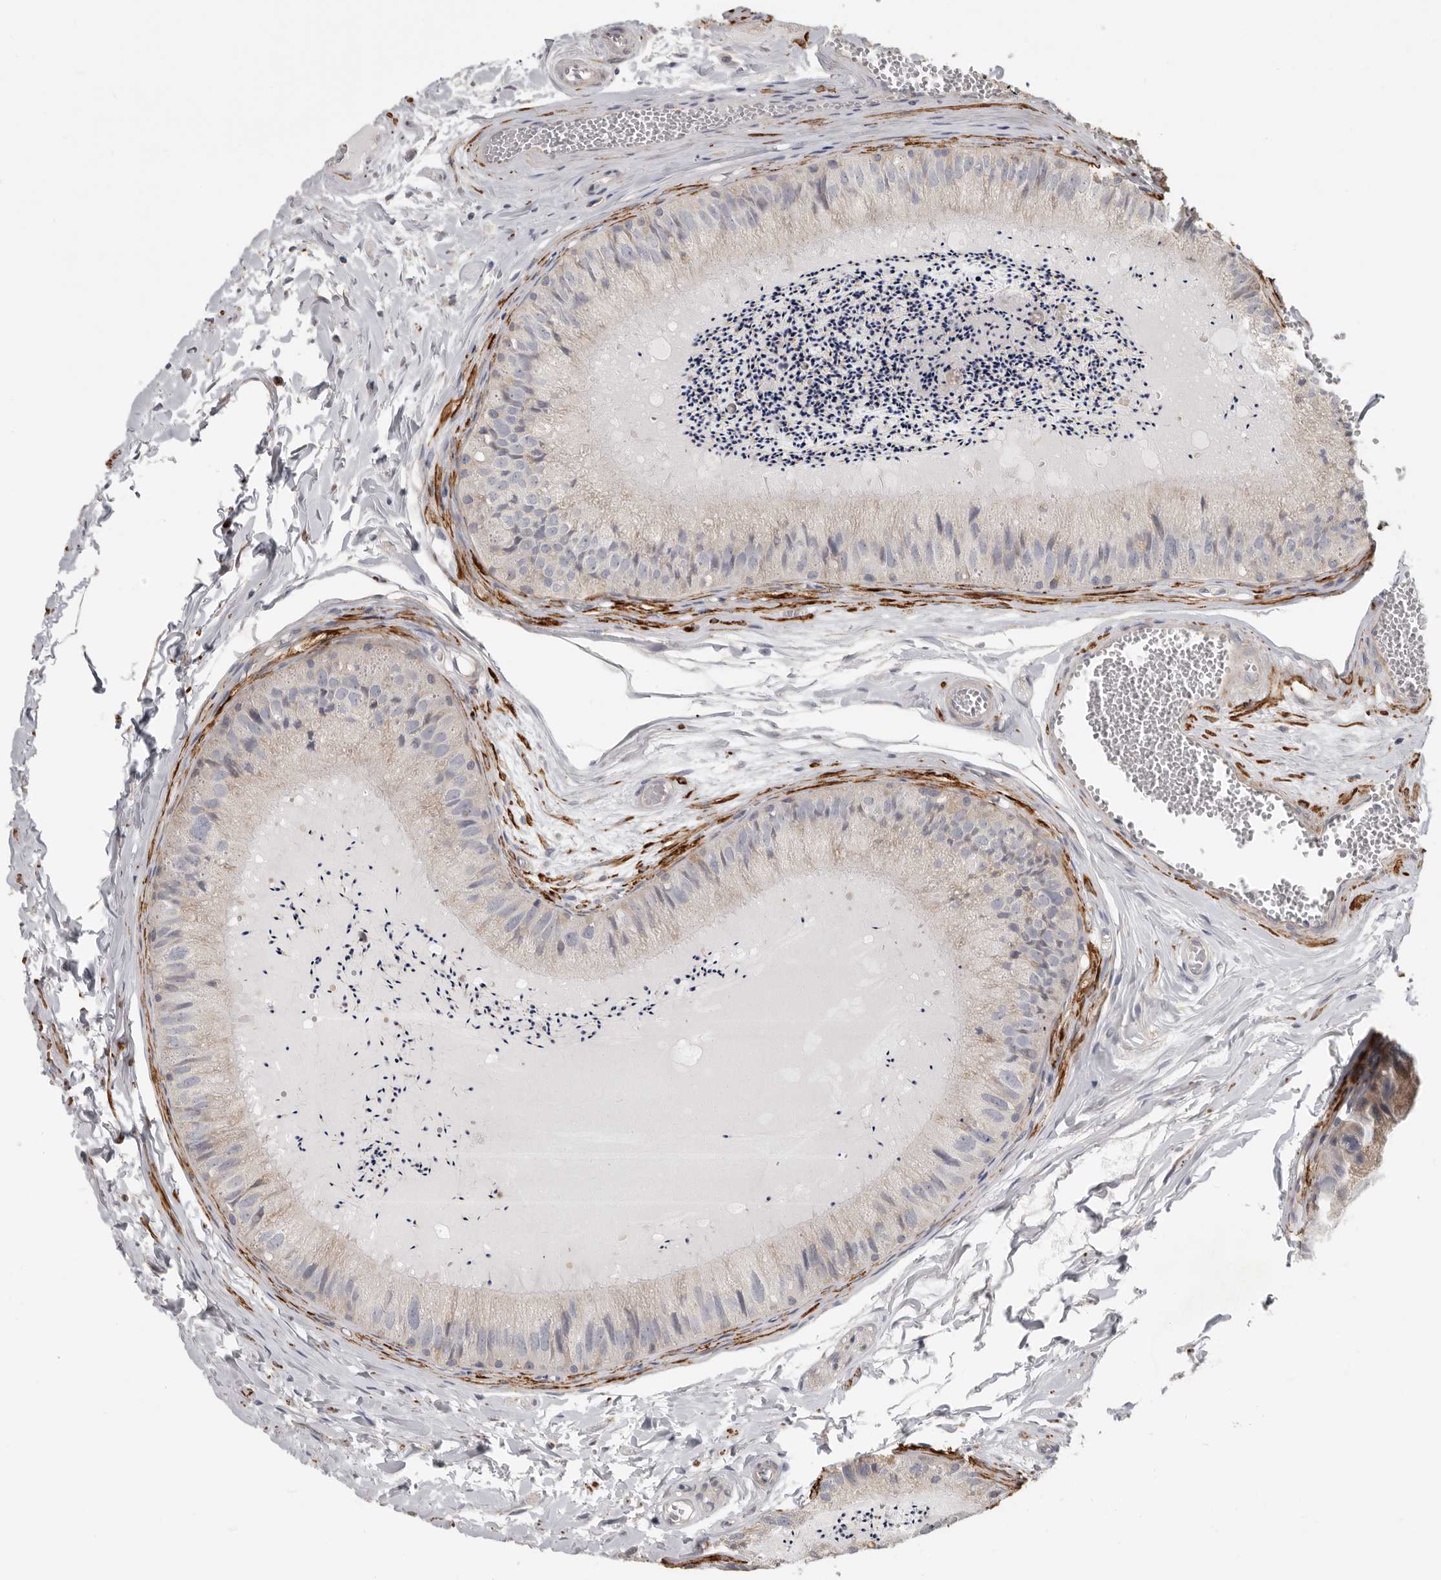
{"staining": {"intensity": "weak", "quantity": "<25%", "location": "cytoplasmic/membranous"}, "tissue": "epididymis", "cell_type": "Glandular cells", "image_type": "normal", "snomed": [{"axis": "morphology", "description": "Normal tissue, NOS"}, {"axis": "topography", "description": "Epididymis"}], "caption": "The IHC photomicrograph has no significant expression in glandular cells of epididymis.", "gene": "UNK", "patient": {"sex": "male", "age": 31}}